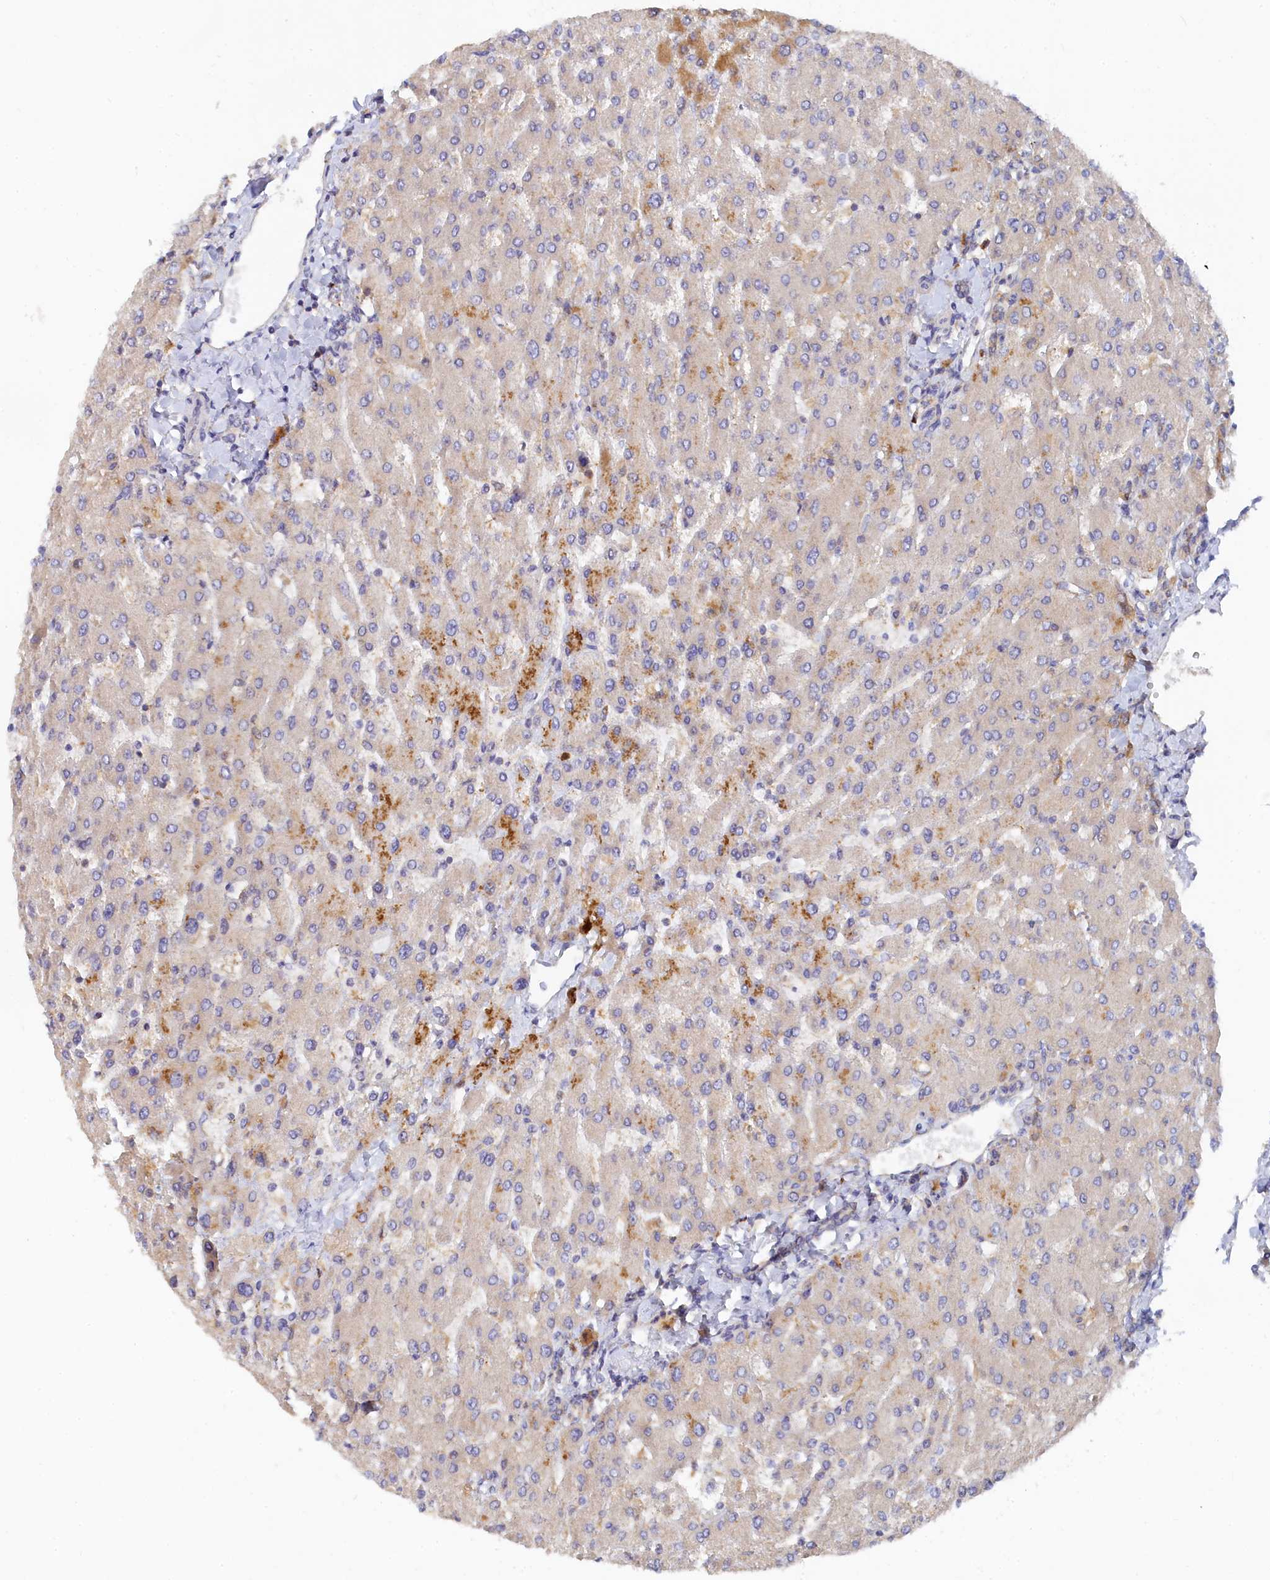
{"staining": {"intensity": "moderate", "quantity": "25%-75%", "location": "cytoplasmic/membranous"}, "tissue": "liver", "cell_type": "Cholangiocytes", "image_type": "normal", "snomed": [{"axis": "morphology", "description": "Normal tissue, NOS"}, {"axis": "topography", "description": "Liver"}], "caption": "The photomicrograph reveals immunohistochemical staining of unremarkable liver. There is moderate cytoplasmic/membranous positivity is seen in about 25%-75% of cholangiocytes.", "gene": "SPATA5L1", "patient": {"sex": "male", "age": 55}}